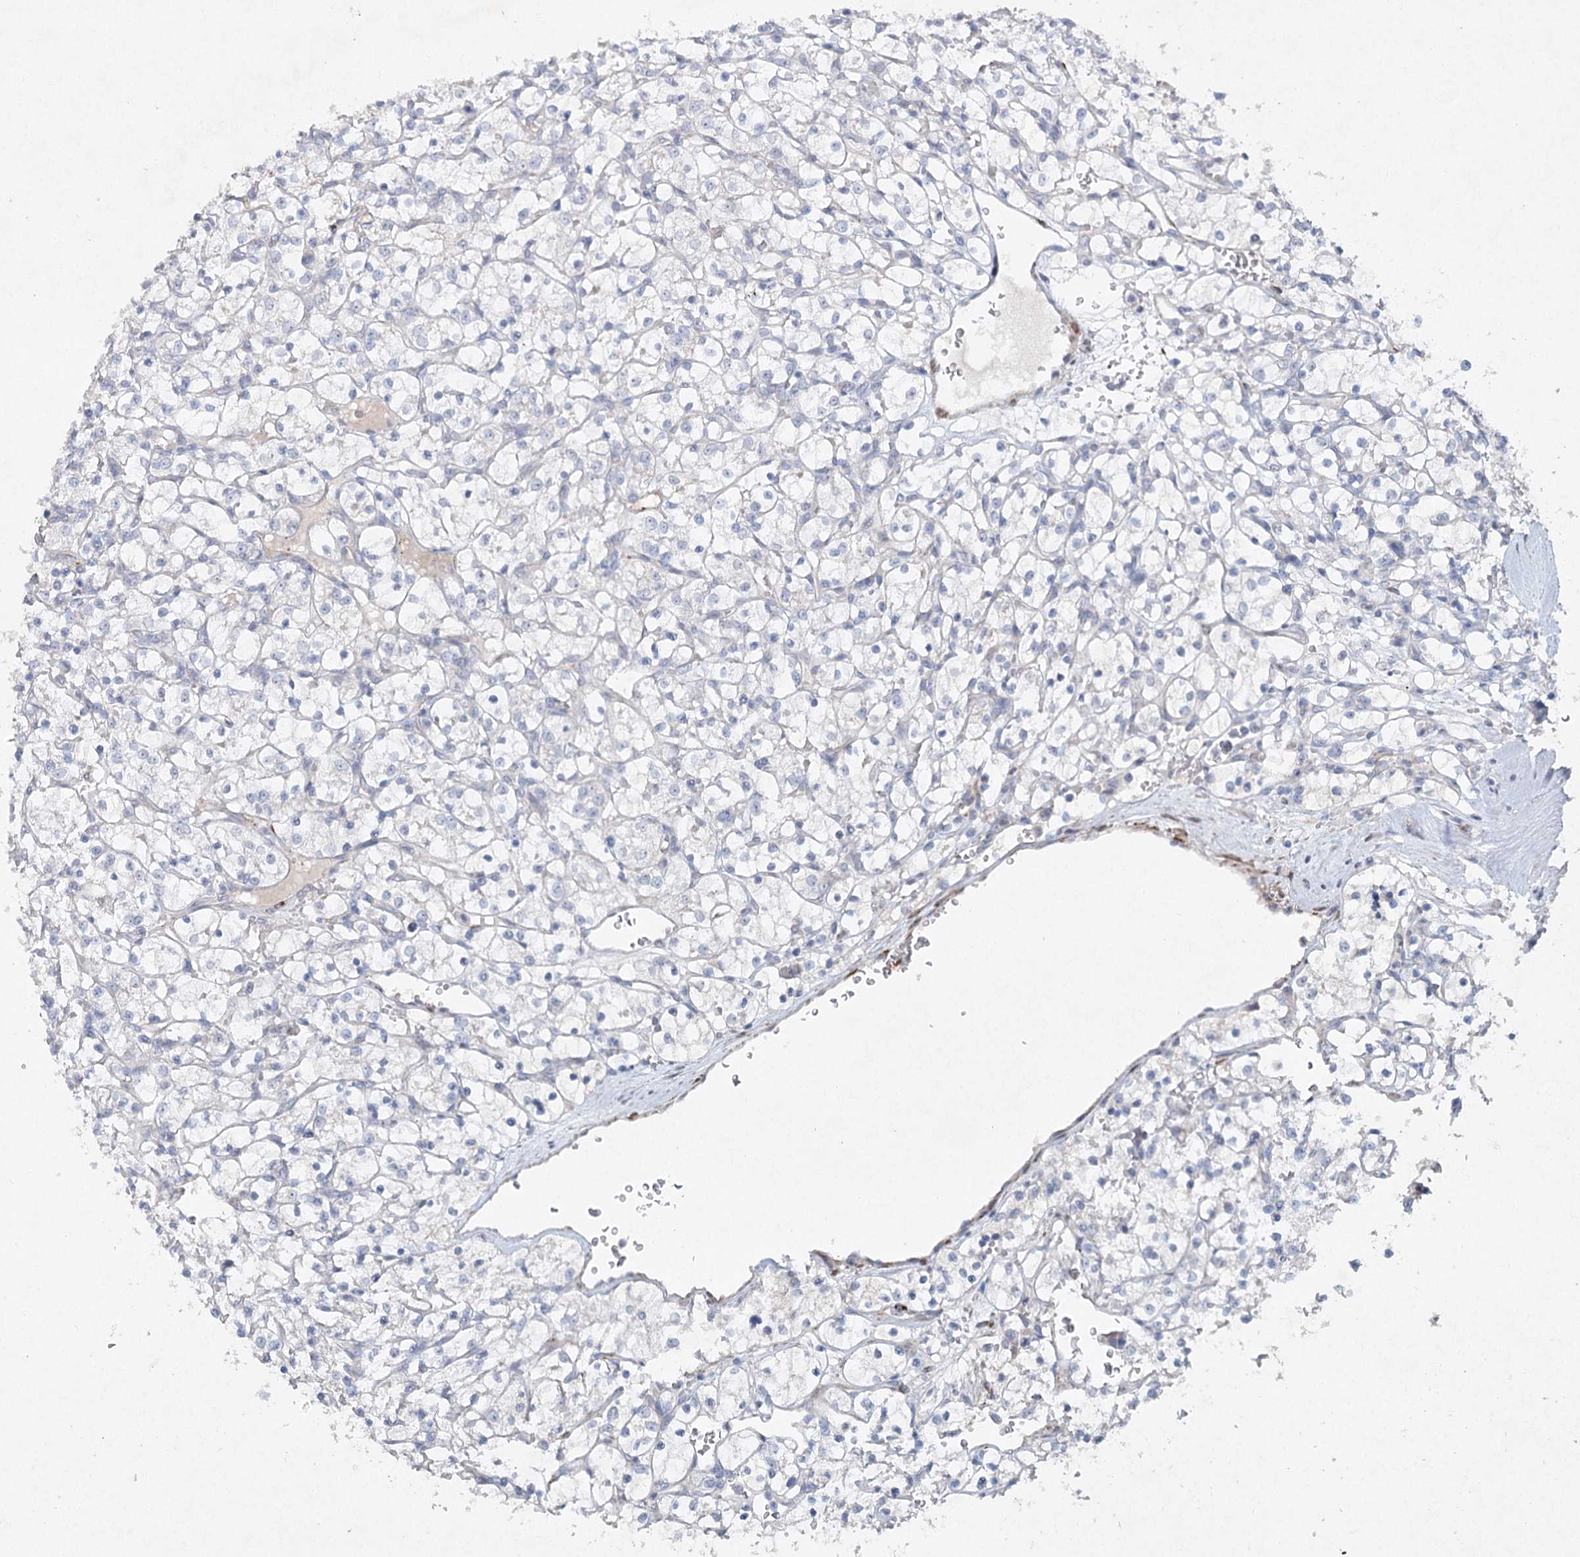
{"staining": {"intensity": "negative", "quantity": "none", "location": "none"}, "tissue": "renal cancer", "cell_type": "Tumor cells", "image_type": "cancer", "snomed": [{"axis": "morphology", "description": "Adenocarcinoma, NOS"}, {"axis": "topography", "description": "Kidney"}], "caption": "Immunohistochemistry (IHC) photomicrograph of neoplastic tissue: renal cancer (adenocarcinoma) stained with DAB displays no significant protein positivity in tumor cells. (Immunohistochemistry (IHC), brightfield microscopy, high magnification).", "gene": "RFX6", "patient": {"sex": "female", "age": 69}}